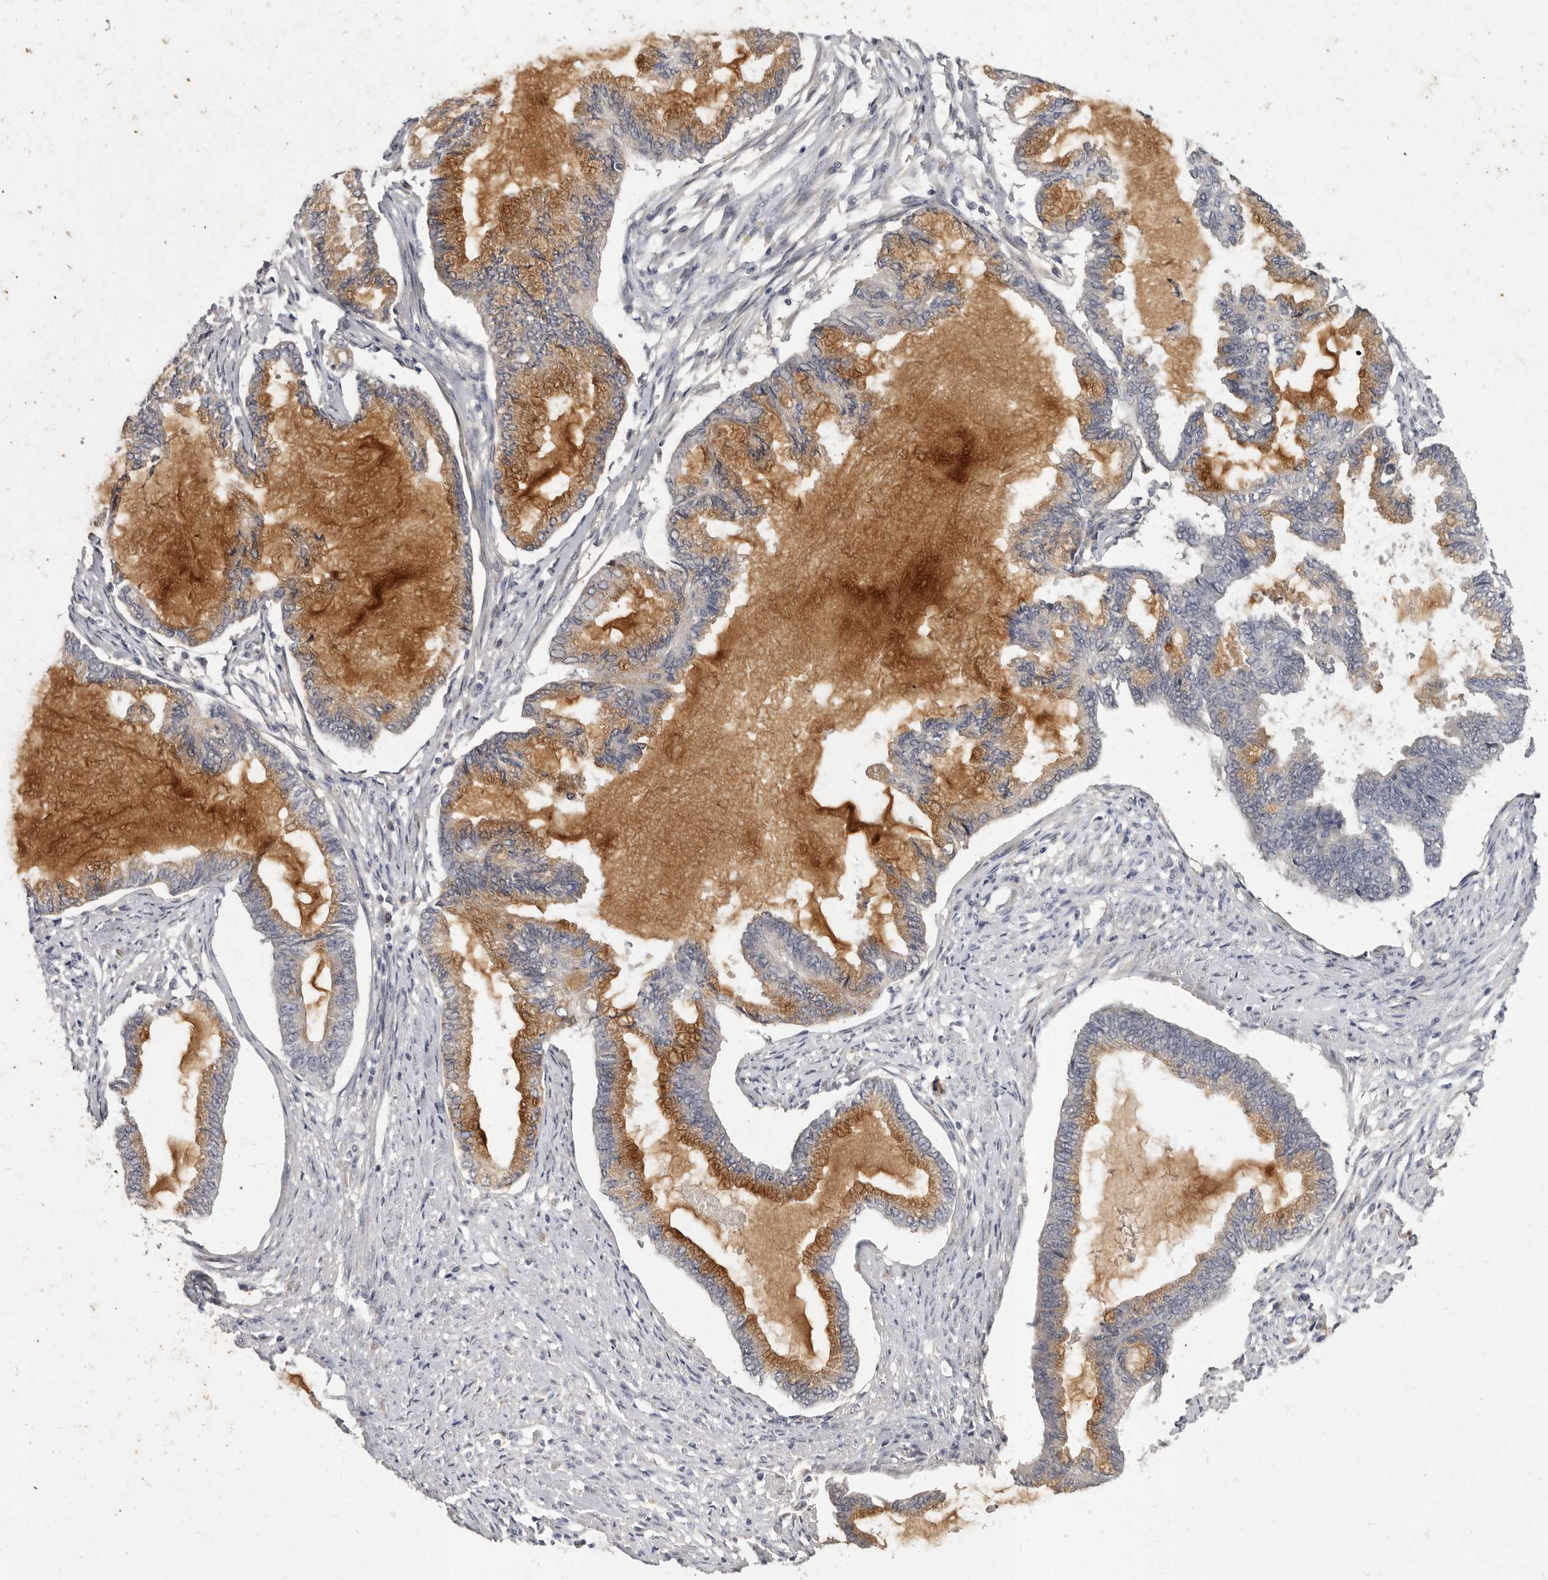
{"staining": {"intensity": "moderate", "quantity": "25%-75%", "location": "cytoplasmic/membranous"}, "tissue": "endometrial cancer", "cell_type": "Tumor cells", "image_type": "cancer", "snomed": [{"axis": "morphology", "description": "Adenocarcinoma, NOS"}, {"axis": "topography", "description": "Endometrium"}], "caption": "Endometrial cancer was stained to show a protein in brown. There is medium levels of moderate cytoplasmic/membranous staining in about 25%-75% of tumor cells. Nuclei are stained in blue.", "gene": "SLC22A1", "patient": {"sex": "female", "age": 86}}